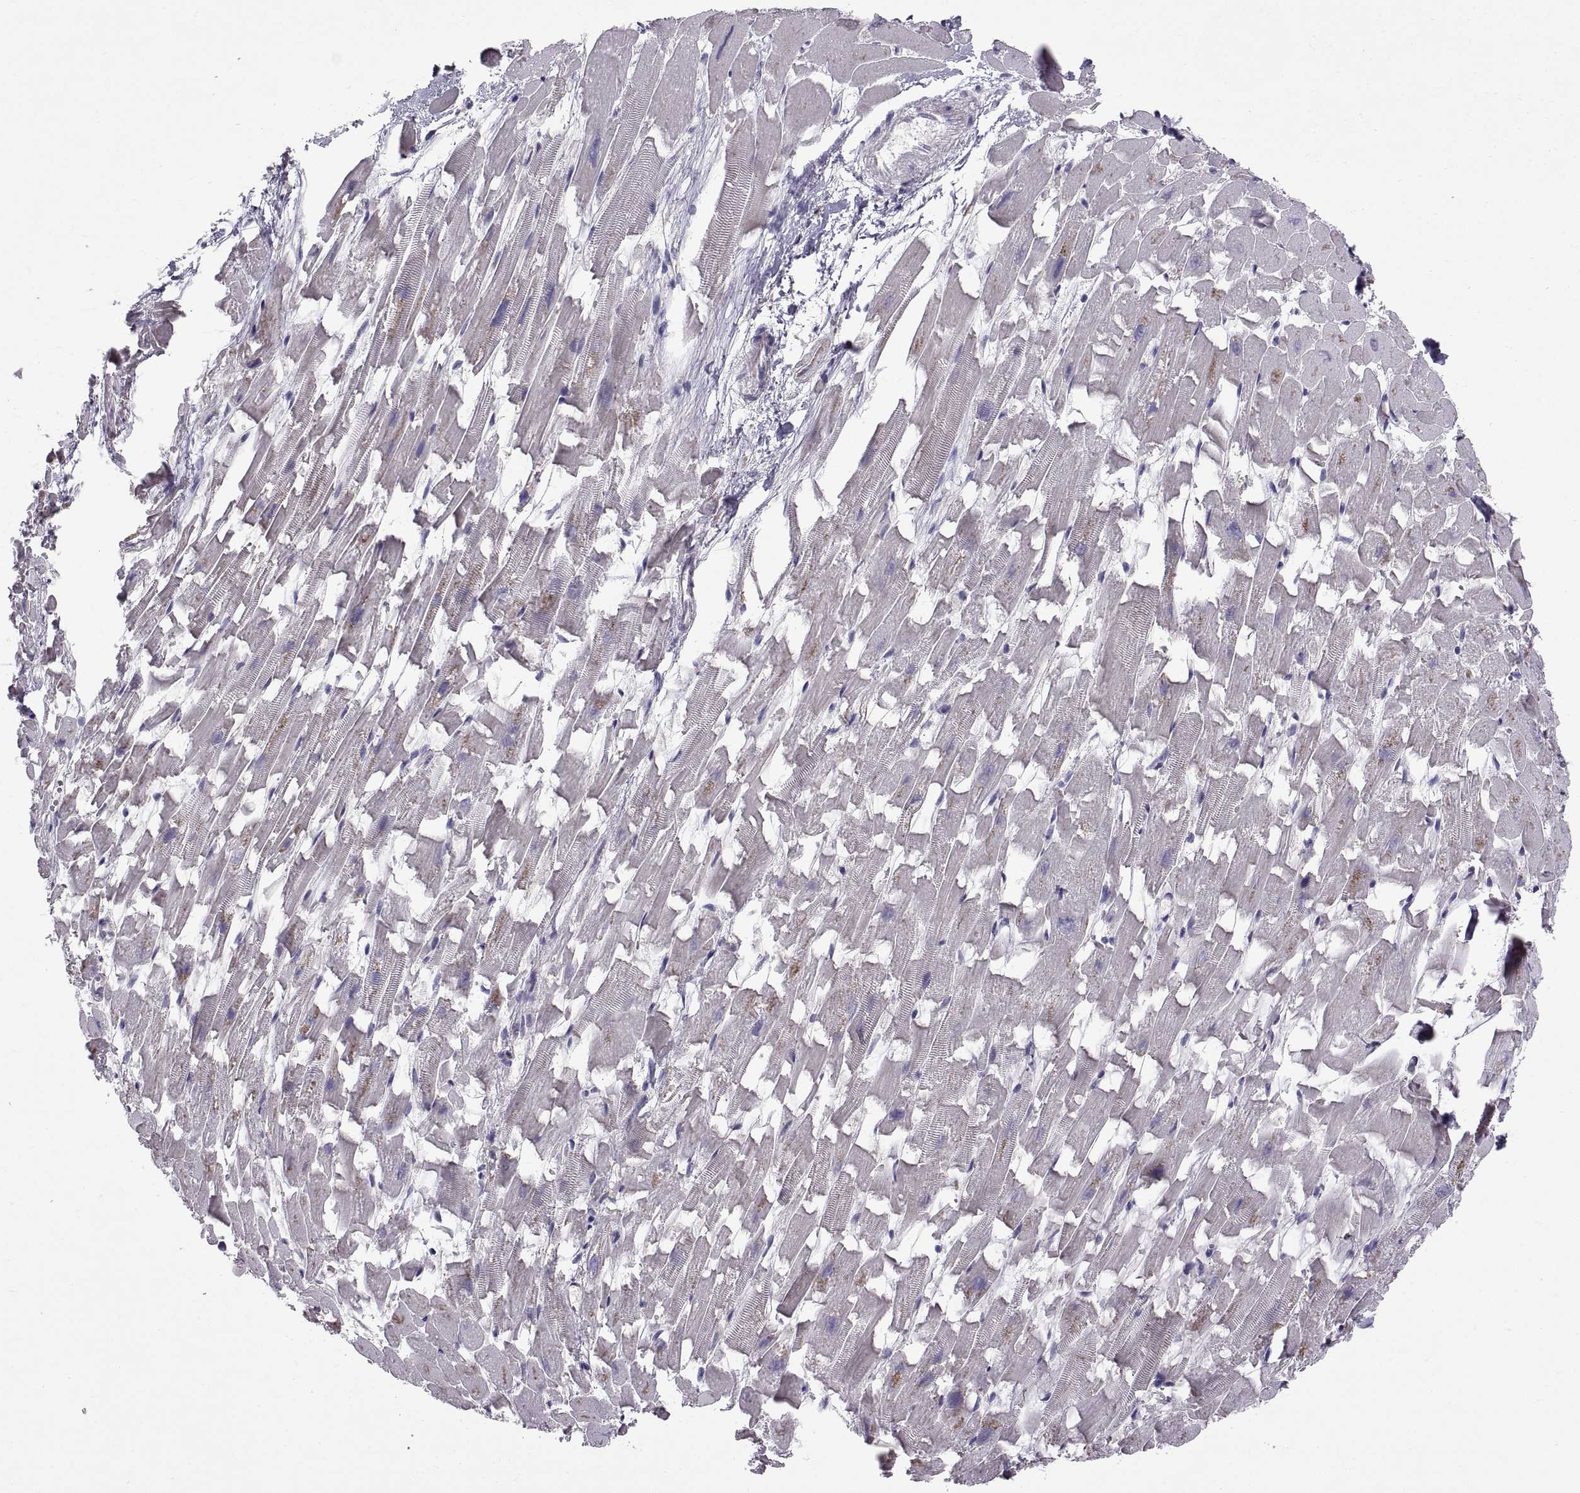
{"staining": {"intensity": "negative", "quantity": "none", "location": "none"}, "tissue": "heart muscle", "cell_type": "Cardiomyocytes", "image_type": "normal", "snomed": [{"axis": "morphology", "description": "Normal tissue, NOS"}, {"axis": "topography", "description": "Heart"}], "caption": "Micrograph shows no significant protein positivity in cardiomyocytes of unremarkable heart muscle.", "gene": "ARSL", "patient": {"sex": "female", "age": 64}}